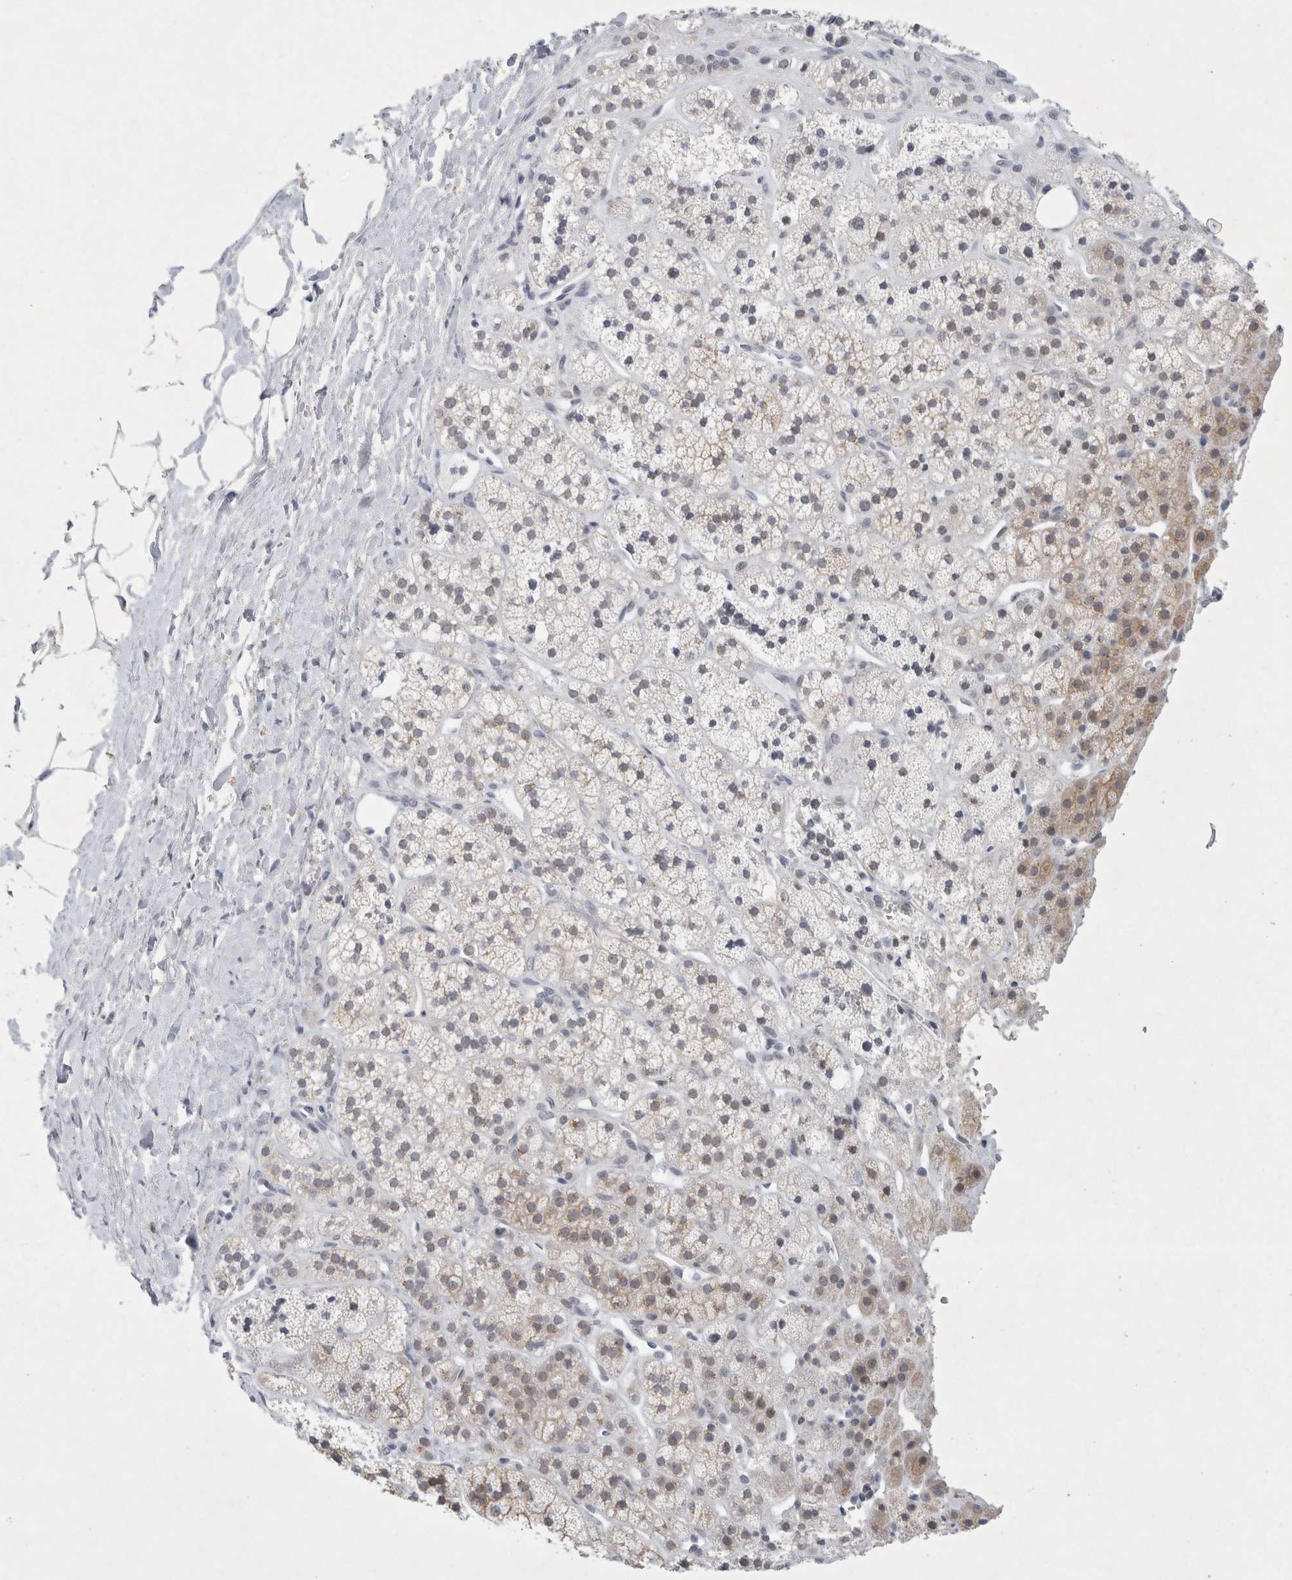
{"staining": {"intensity": "strong", "quantity": "<25%", "location": "cytoplasmic/membranous"}, "tissue": "adrenal gland", "cell_type": "Glandular cells", "image_type": "normal", "snomed": [{"axis": "morphology", "description": "Normal tissue, NOS"}, {"axis": "topography", "description": "Adrenal gland"}], "caption": "A brown stain highlights strong cytoplasmic/membranous positivity of a protein in glandular cells of benign human adrenal gland.", "gene": "NIPA1", "patient": {"sex": "male", "age": 56}}